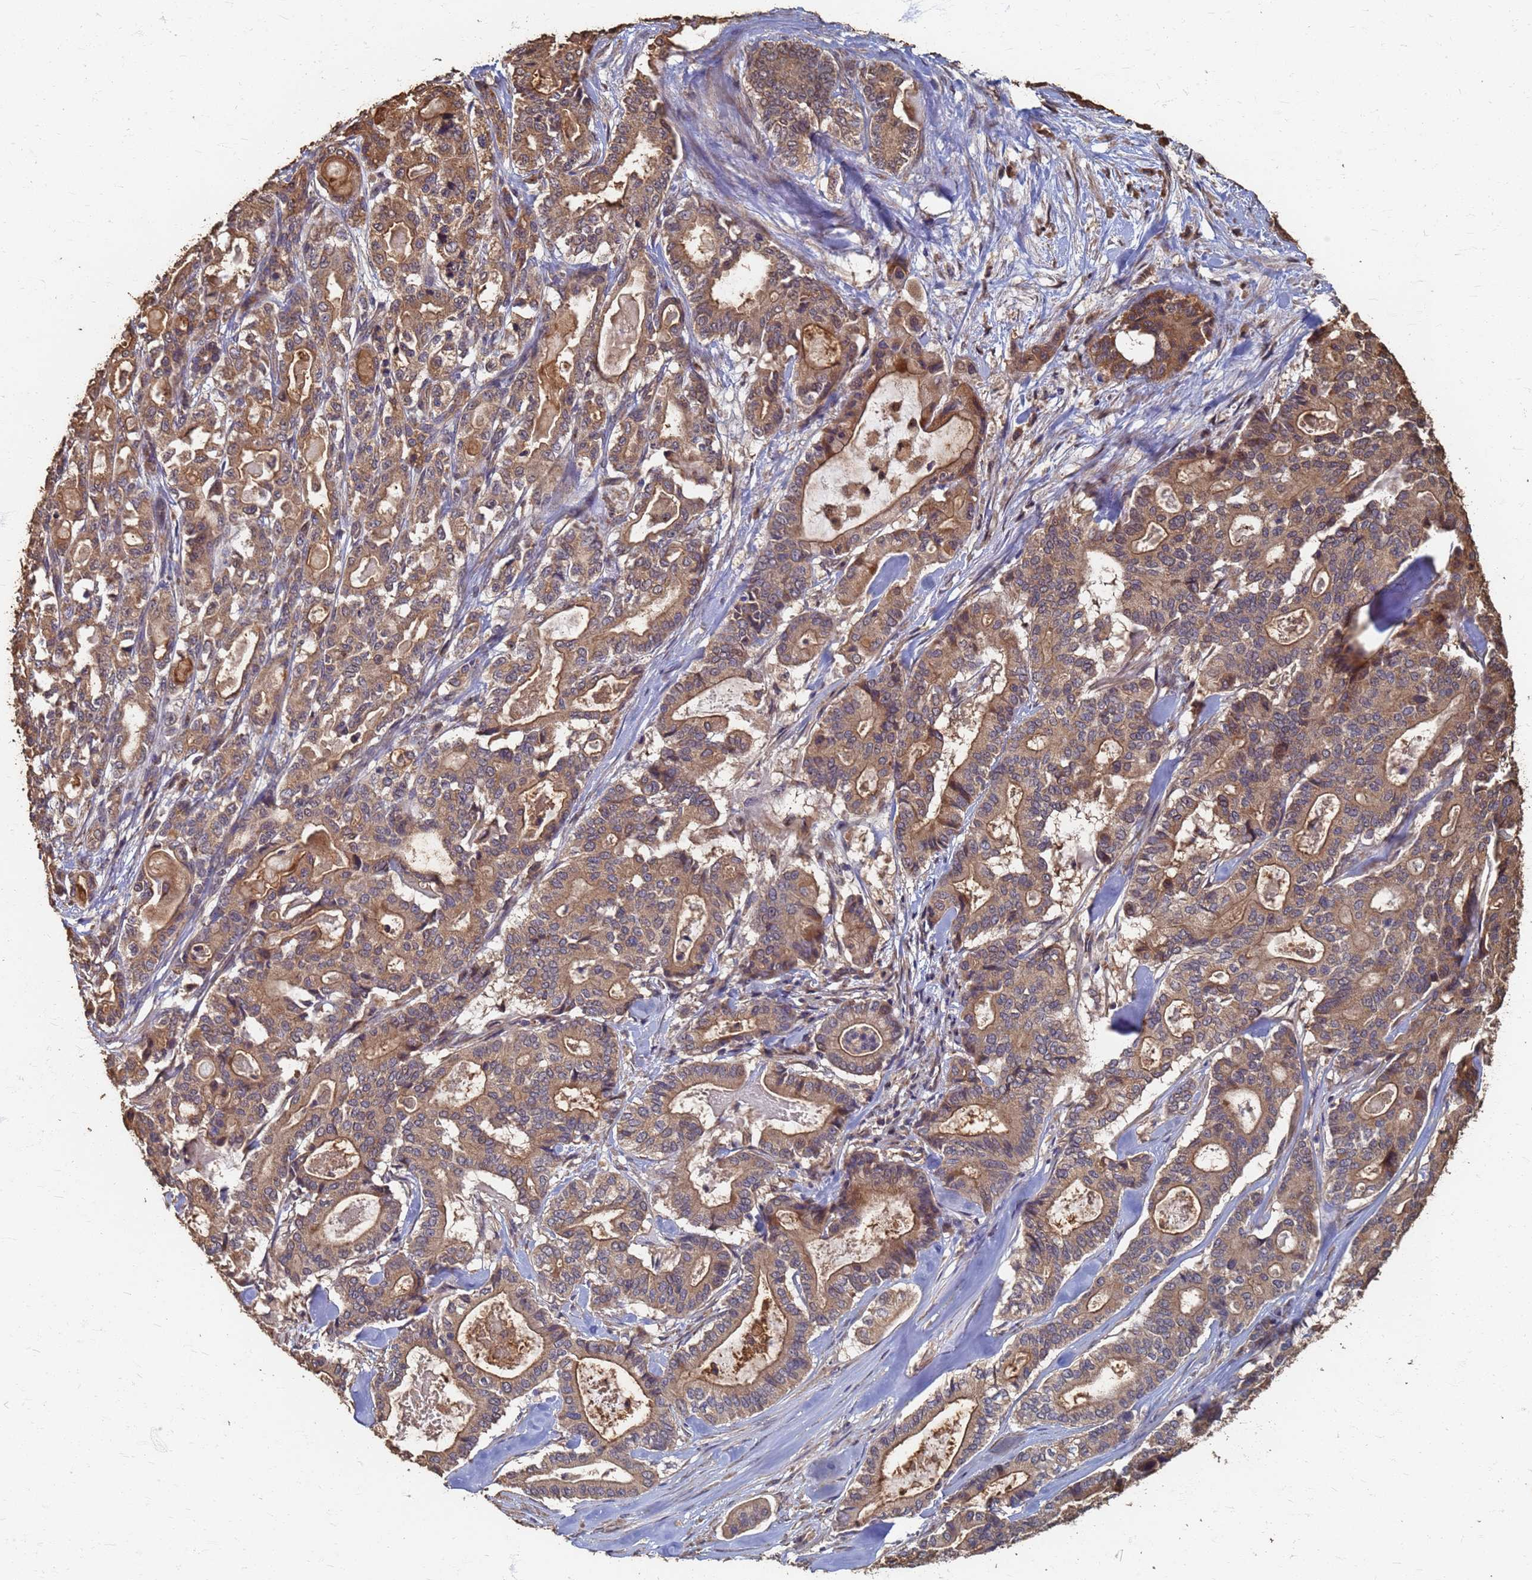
{"staining": {"intensity": "moderate", "quantity": ">75%", "location": "cytoplasmic/membranous"}, "tissue": "pancreatic cancer", "cell_type": "Tumor cells", "image_type": "cancer", "snomed": [{"axis": "morphology", "description": "Adenocarcinoma, NOS"}, {"axis": "topography", "description": "Pancreas"}], "caption": "A high-resolution photomicrograph shows IHC staining of adenocarcinoma (pancreatic), which shows moderate cytoplasmic/membranous positivity in about >75% of tumor cells.", "gene": "DPH5", "patient": {"sex": "male", "age": 63}}